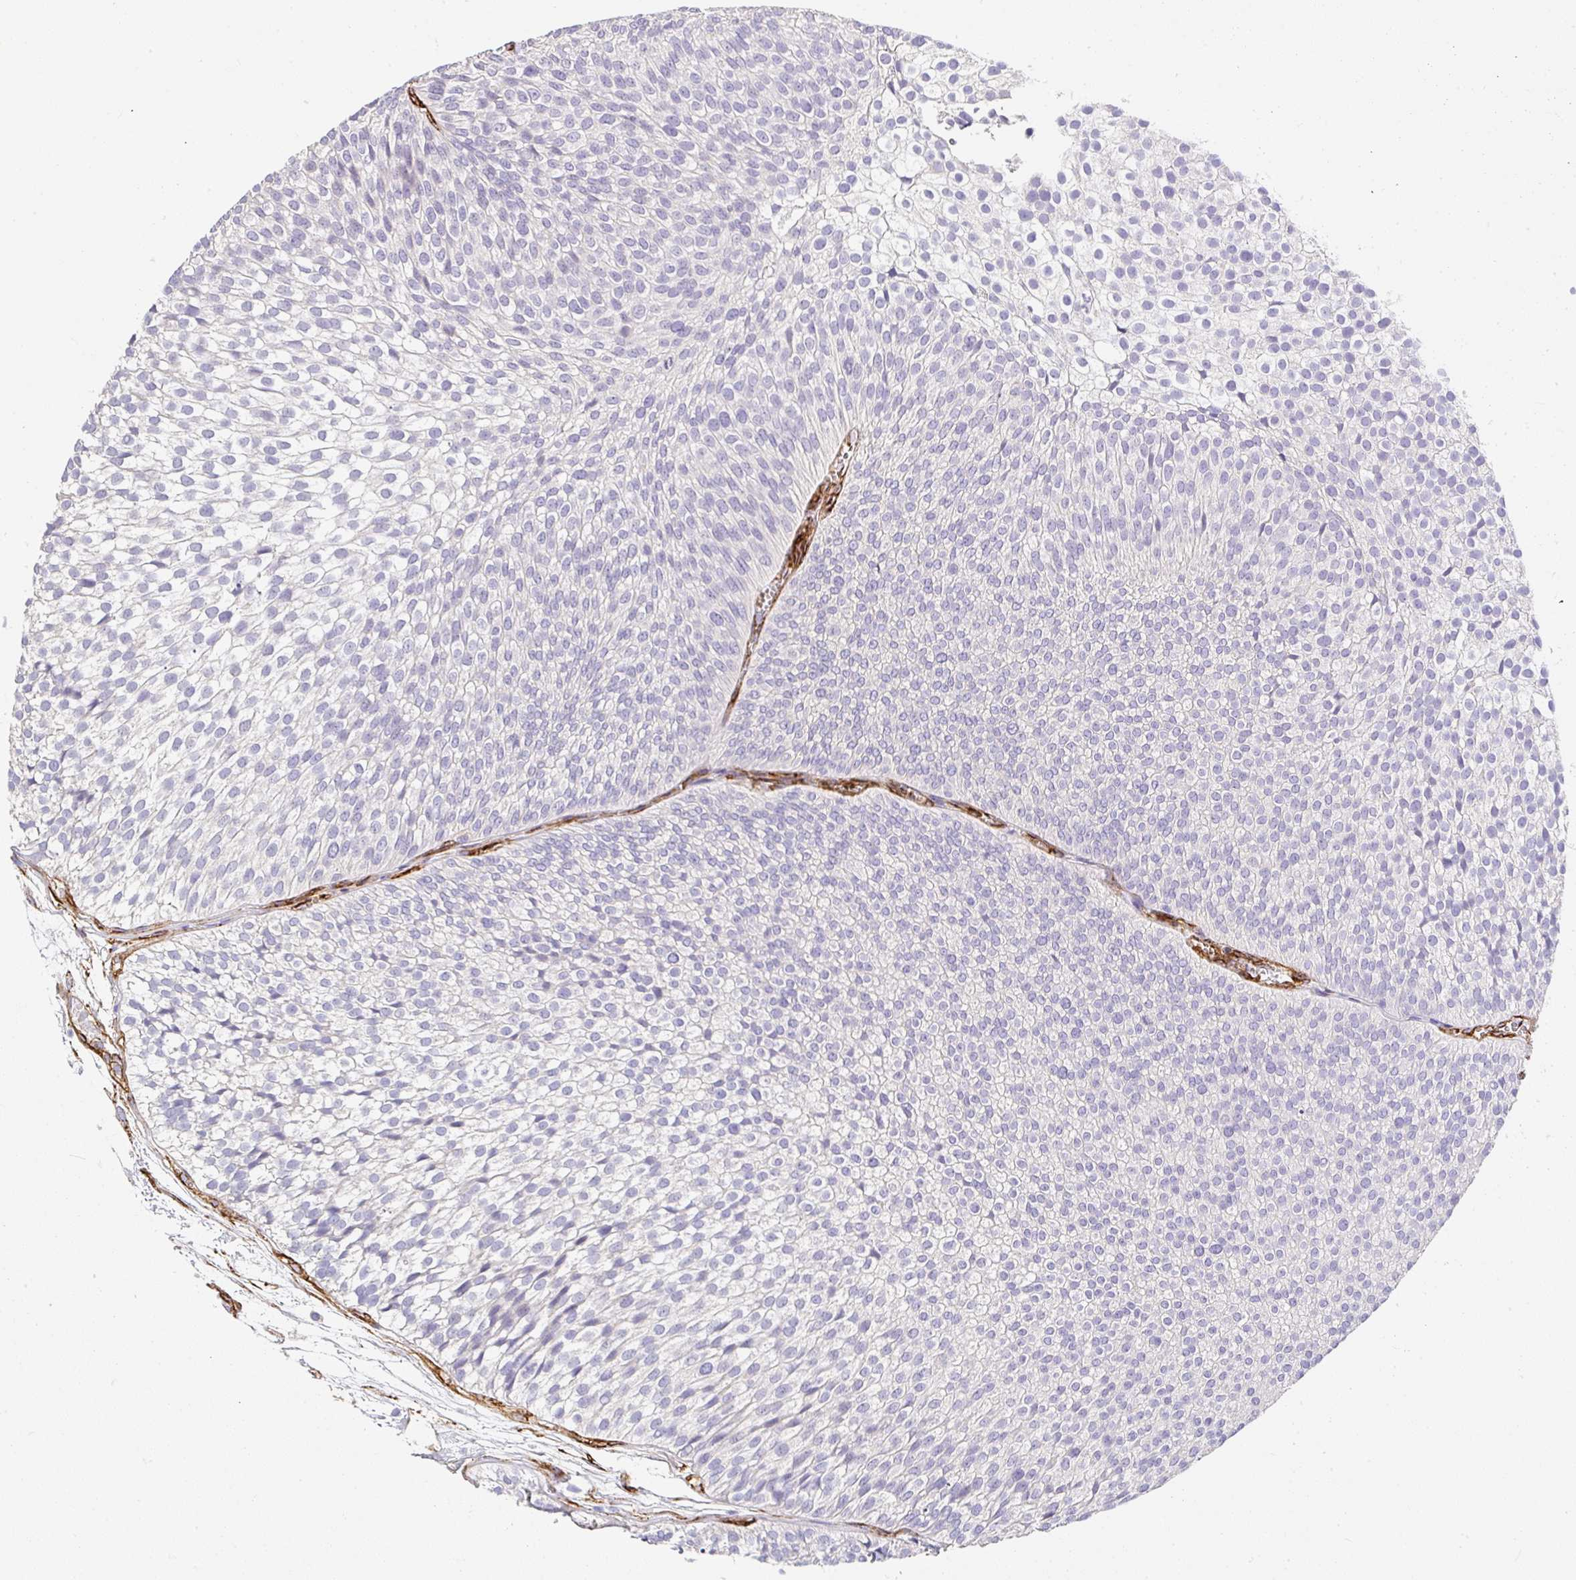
{"staining": {"intensity": "negative", "quantity": "none", "location": "none"}, "tissue": "urothelial cancer", "cell_type": "Tumor cells", "image_type": "cancer", "snomed": [{"axis": "morphology", "description": "Urothelial carcinoma, Low grade"}, {"axis": "topography", "description": "Urinary bladder"}], "caption": "The photomicrograph exhibits no staining of tumor cells in urothelial cancer.", "gene": "SLC25A17", "patient": {"sex": "male", "age": 91}}